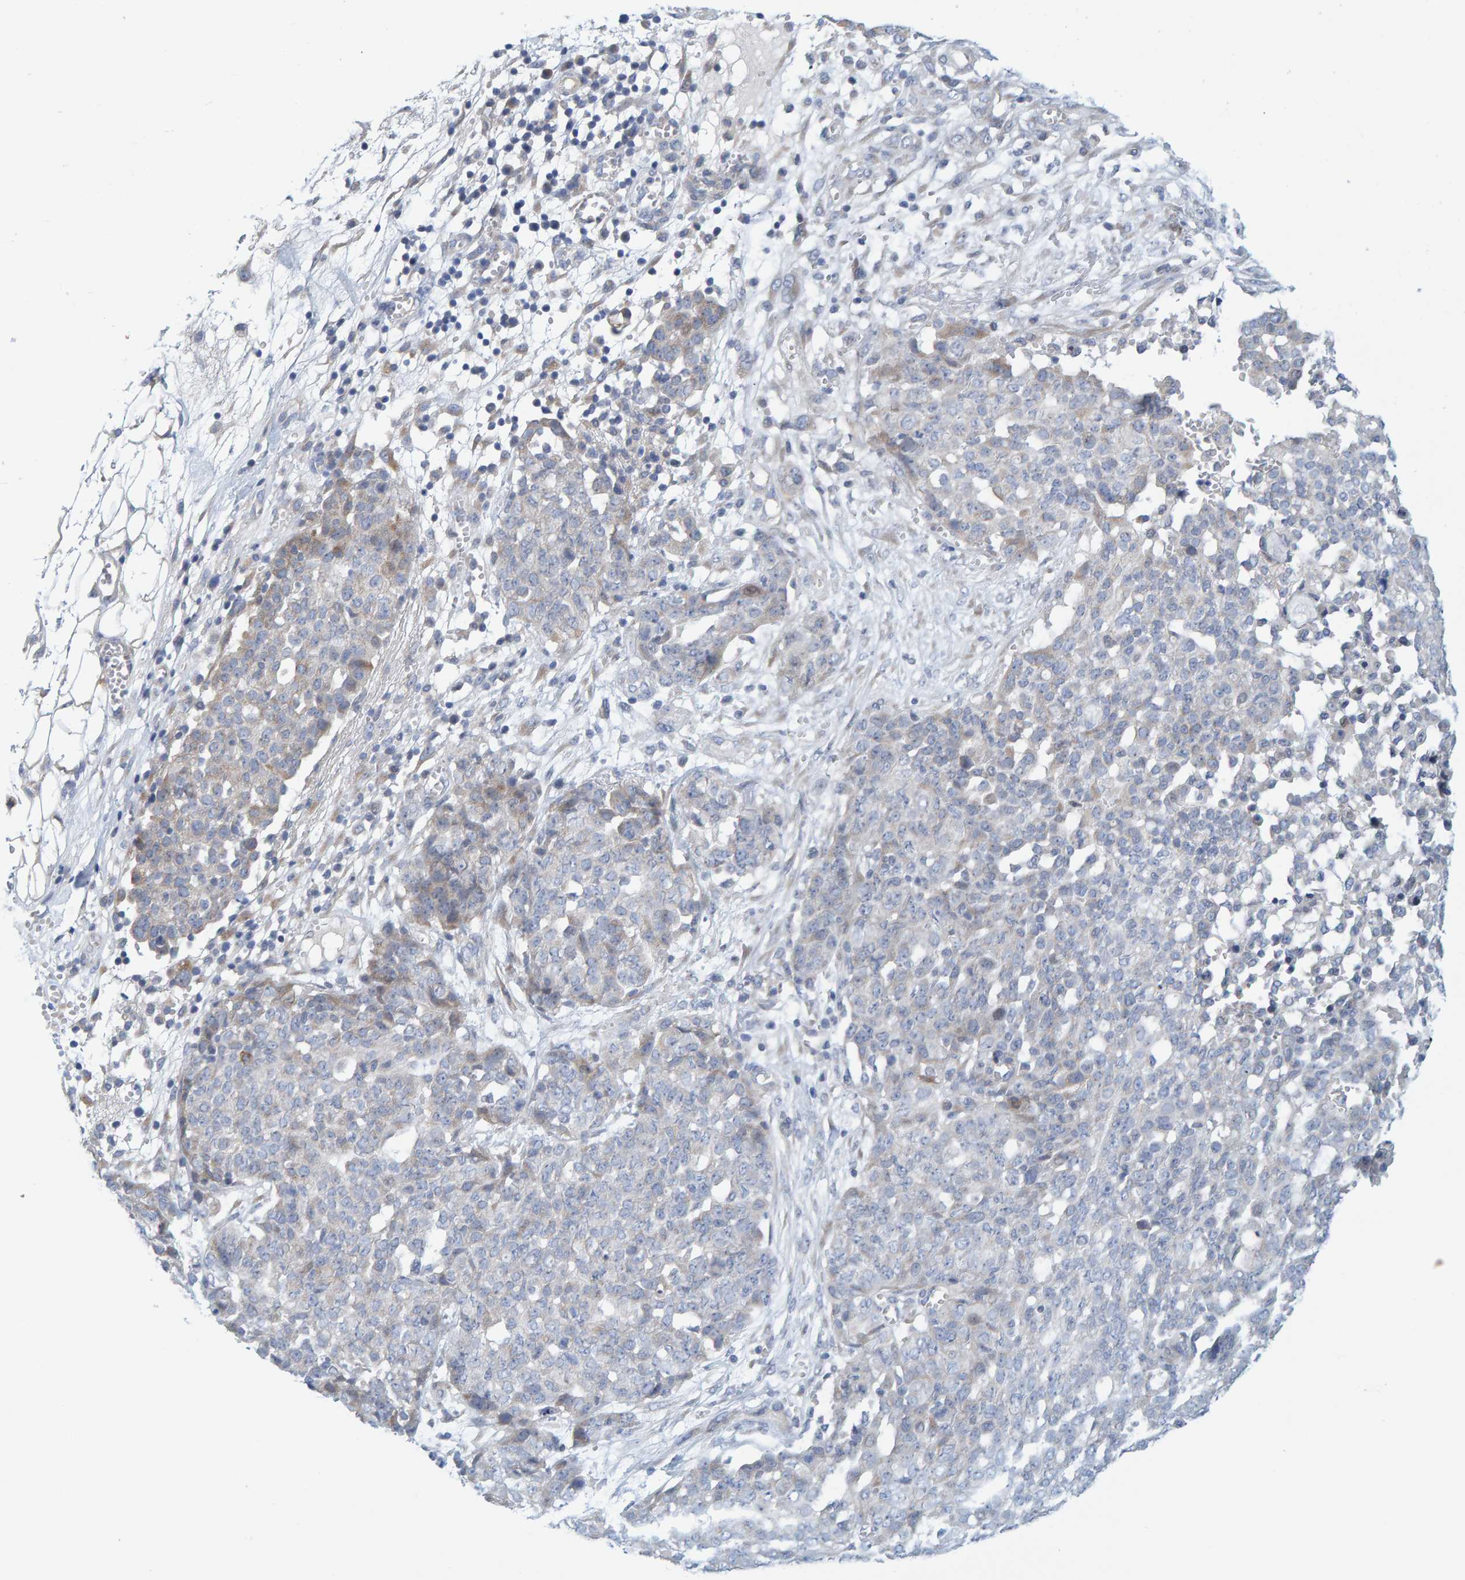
{"staining": {"intensity": "weak", "quantity": "<25%", "location": "cytoplasmic/membranous"}, "tissue": "ovarian cancer", "cell_type": "Tumor cells", "image_type": "cancer", "snomed": [{"axis": "morphology", "description": "Cystadenocarcinoma, serous, NOS"}, {"axis": "topography", "description": "Soft tissue"}, {"axis": "topography", "description": "Ovary"}], "caption": "Immunohistochemistry (IHC) micrograph of human ovarian cancer (serous cystadenocarcinoma) stained for a protein (brown), which demonstrates no staining in tumor cells. (Brightfield microscopy of DAB IHC at high magnification).", "gene": "ZC3H3", "patient": {"sex": "female", "age": 57}}